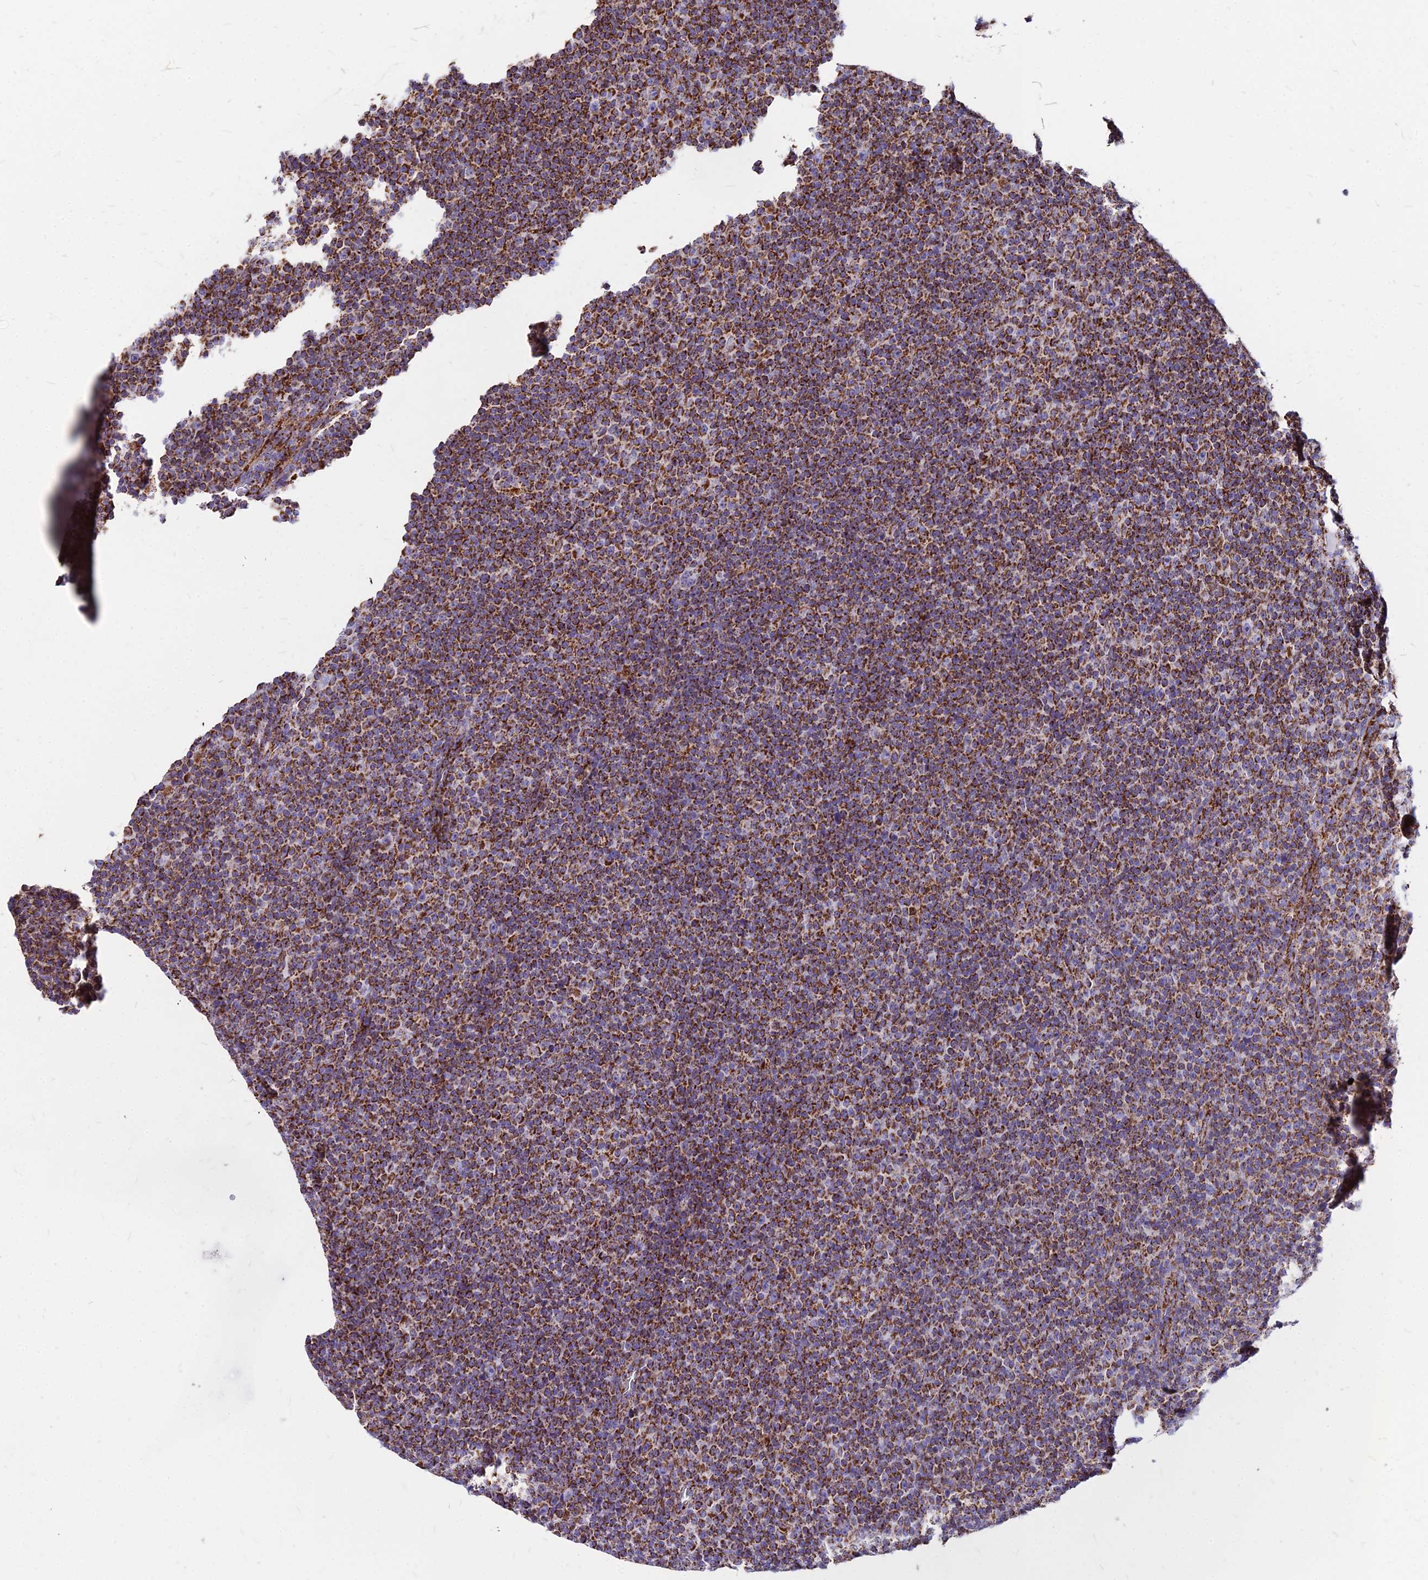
{"staining": {"intensity": "strong", "quantity": ">75%", "location": "cytoplasmic/membranous"}, "tissue": "lymphoma", "cell_type": "Tumor cells", "image_type": "cancer", "snomed": [{"axis": "morphology", "description": "Malignant lymphoma, non-Hodgkin's type, Low grade"}, {"axis": "topography", "description": "Lymph node"}], "caption": "Immunohistochemical staining of human lymphoma reveals high levels of strong cytoplasmic/membranous staining in about >75% of tumor cells. The staining was performed using DAB, with brown indicating positive protein expression. Nuclei are stained blue with hematoxylin.", "gene": "DLD", "patient": {"sex": "female", "age": 67}}